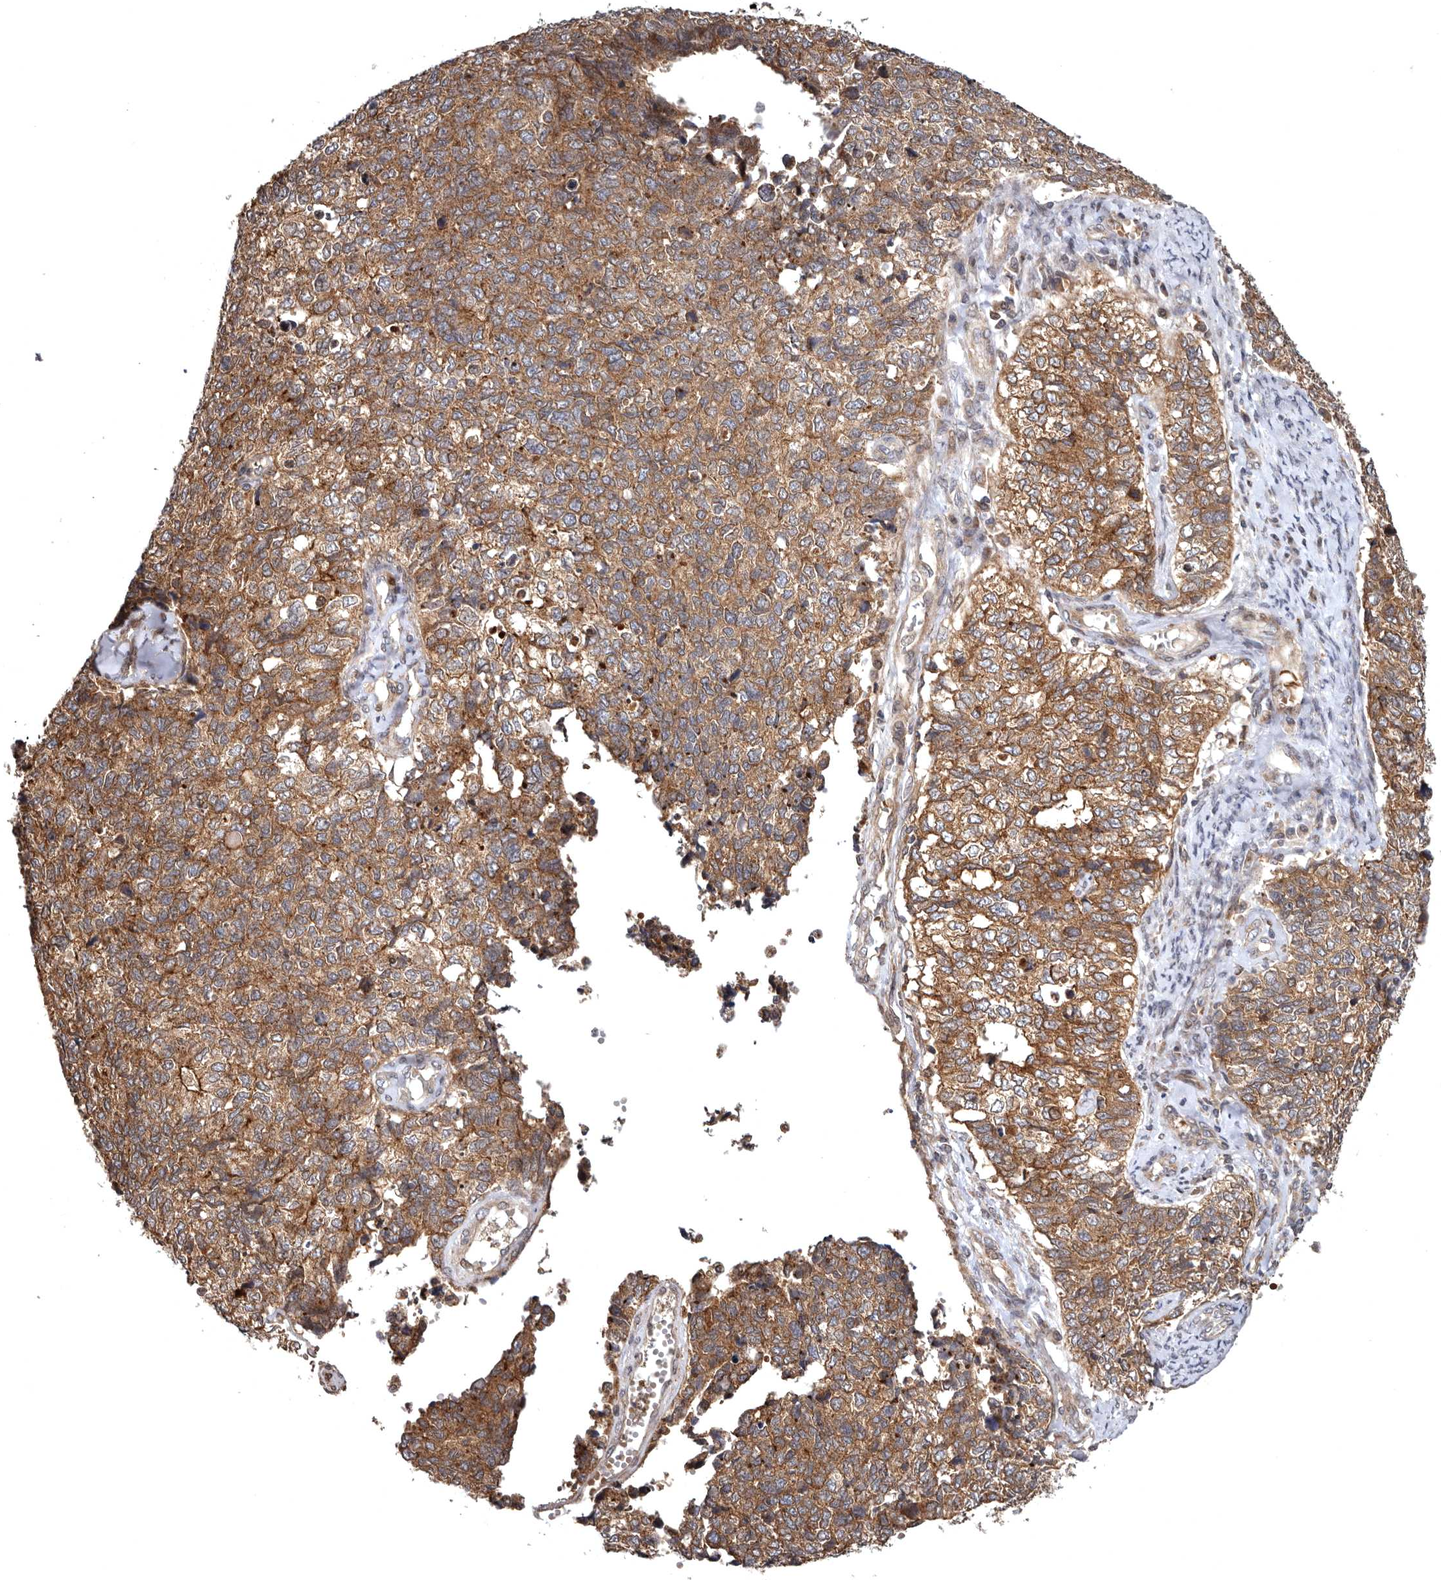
{"staining": {"intensity": "moderate", "quantity": ">75%", "location": "cytoplasmic/membranous"}, "tissue": "cervical cancer", "cell_type": "Tumor cells", "image_type": "cancer", "snomed": [{"axis": "morphology", "description": "Squamous cell carcinoma, NOS"}, {"axis": "topography", "description": "Cervix"}], "caption": "A brown stain shows moderate cytoplasmic/membranous staining of a protein in cervical cancer (squamous cell carcinoma) tumor cells.", "gene": "FGFR4", "patient": {"sex": "female", "age": 63}}